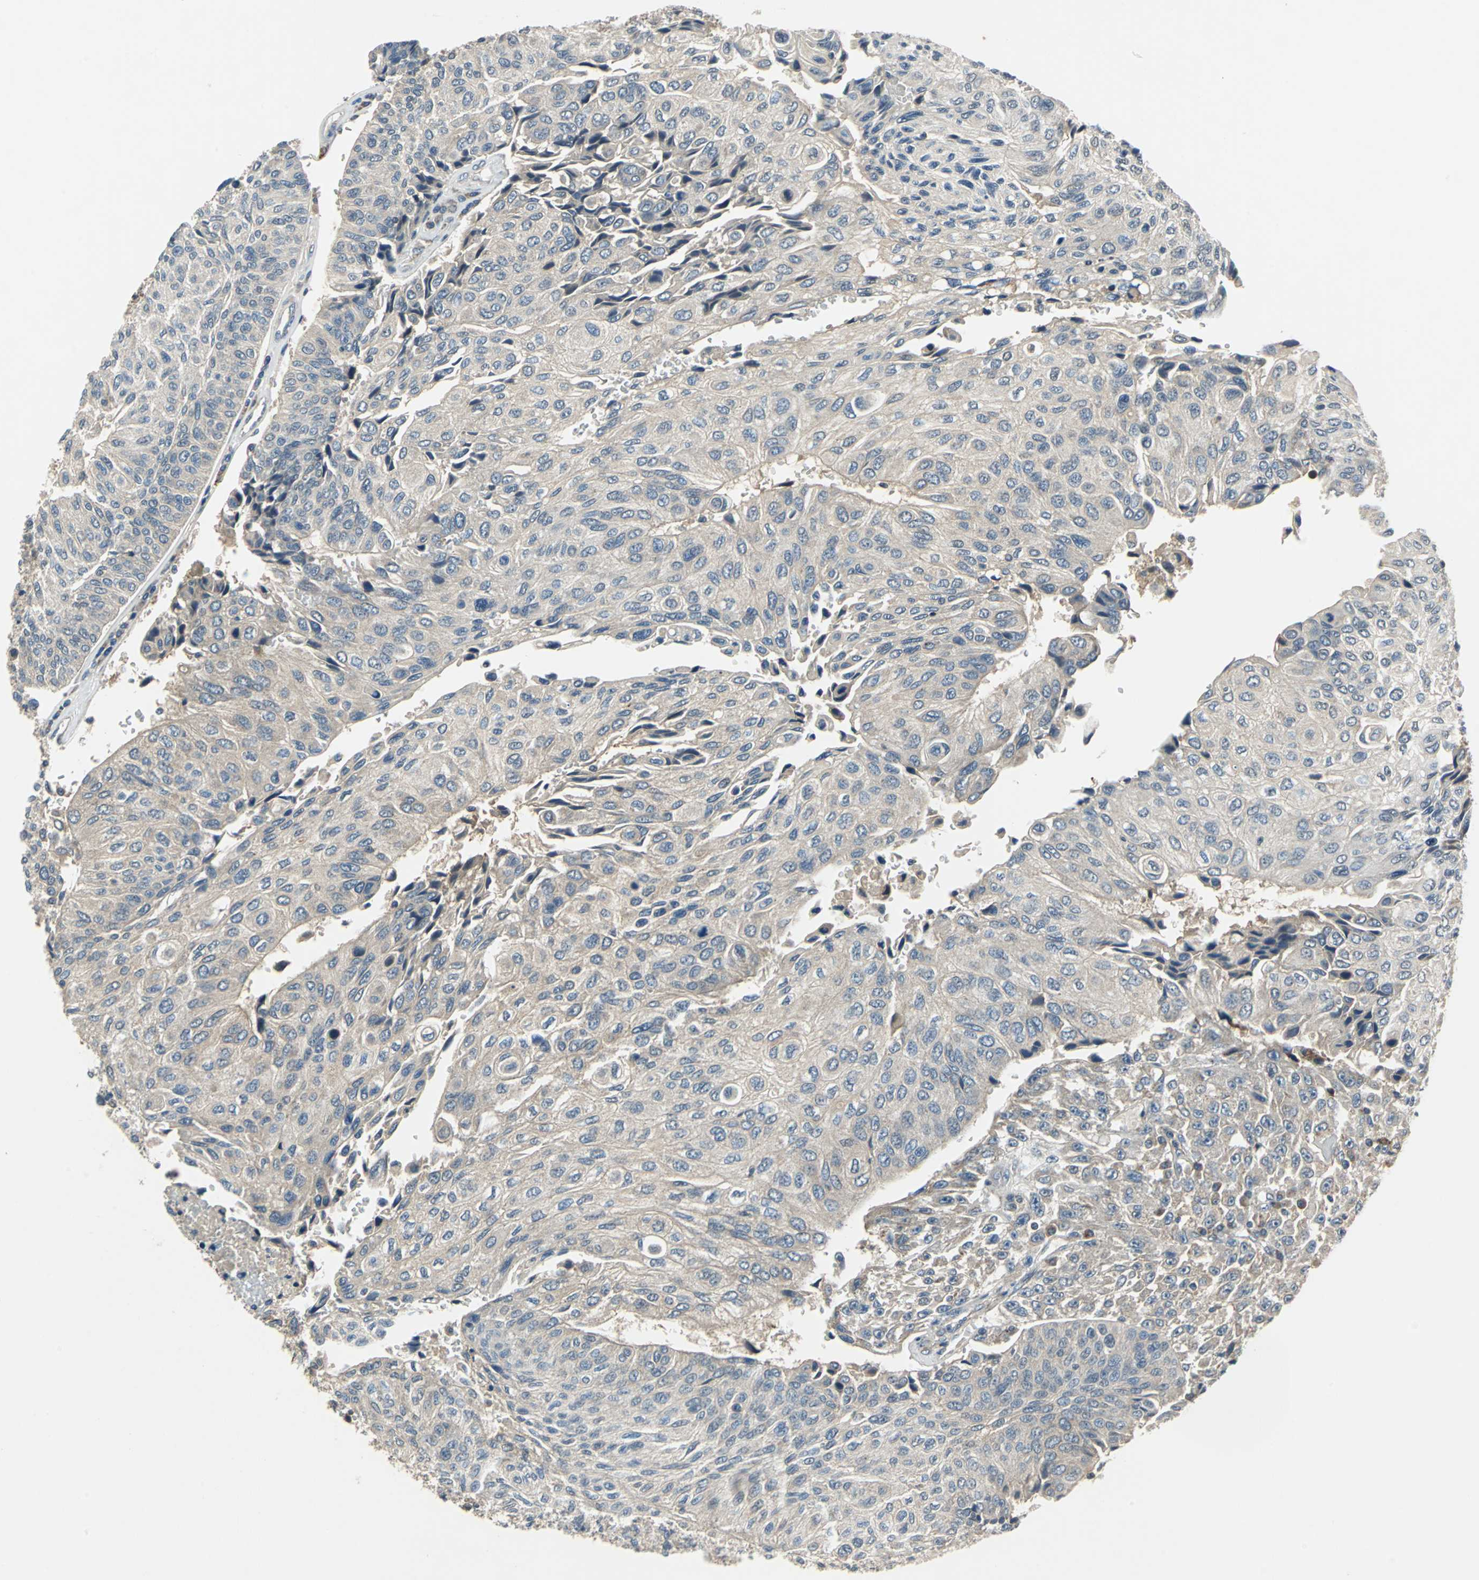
{"staining": {"intensity": "weak", "quantity": ">75%", "location": "cytoplasmic/membranous"}, "tissue": "urothelial cancer", "cell_type": "Tumor cells", "image_type": "cancer", "snomed": [{"axis": "morphology", "description": "Urothelial carcinoma, High grade"}, {"axis": "topography", "description": "Urinary bladder"}], "caption": "The immunohistochemical stain shows weak cytoplasmic/membranous staining in tumor cells of high-grade urothelial carcinoma tissue.", "gene": "SLC19A2", "patient": {"sex": "male", "age": 66}}